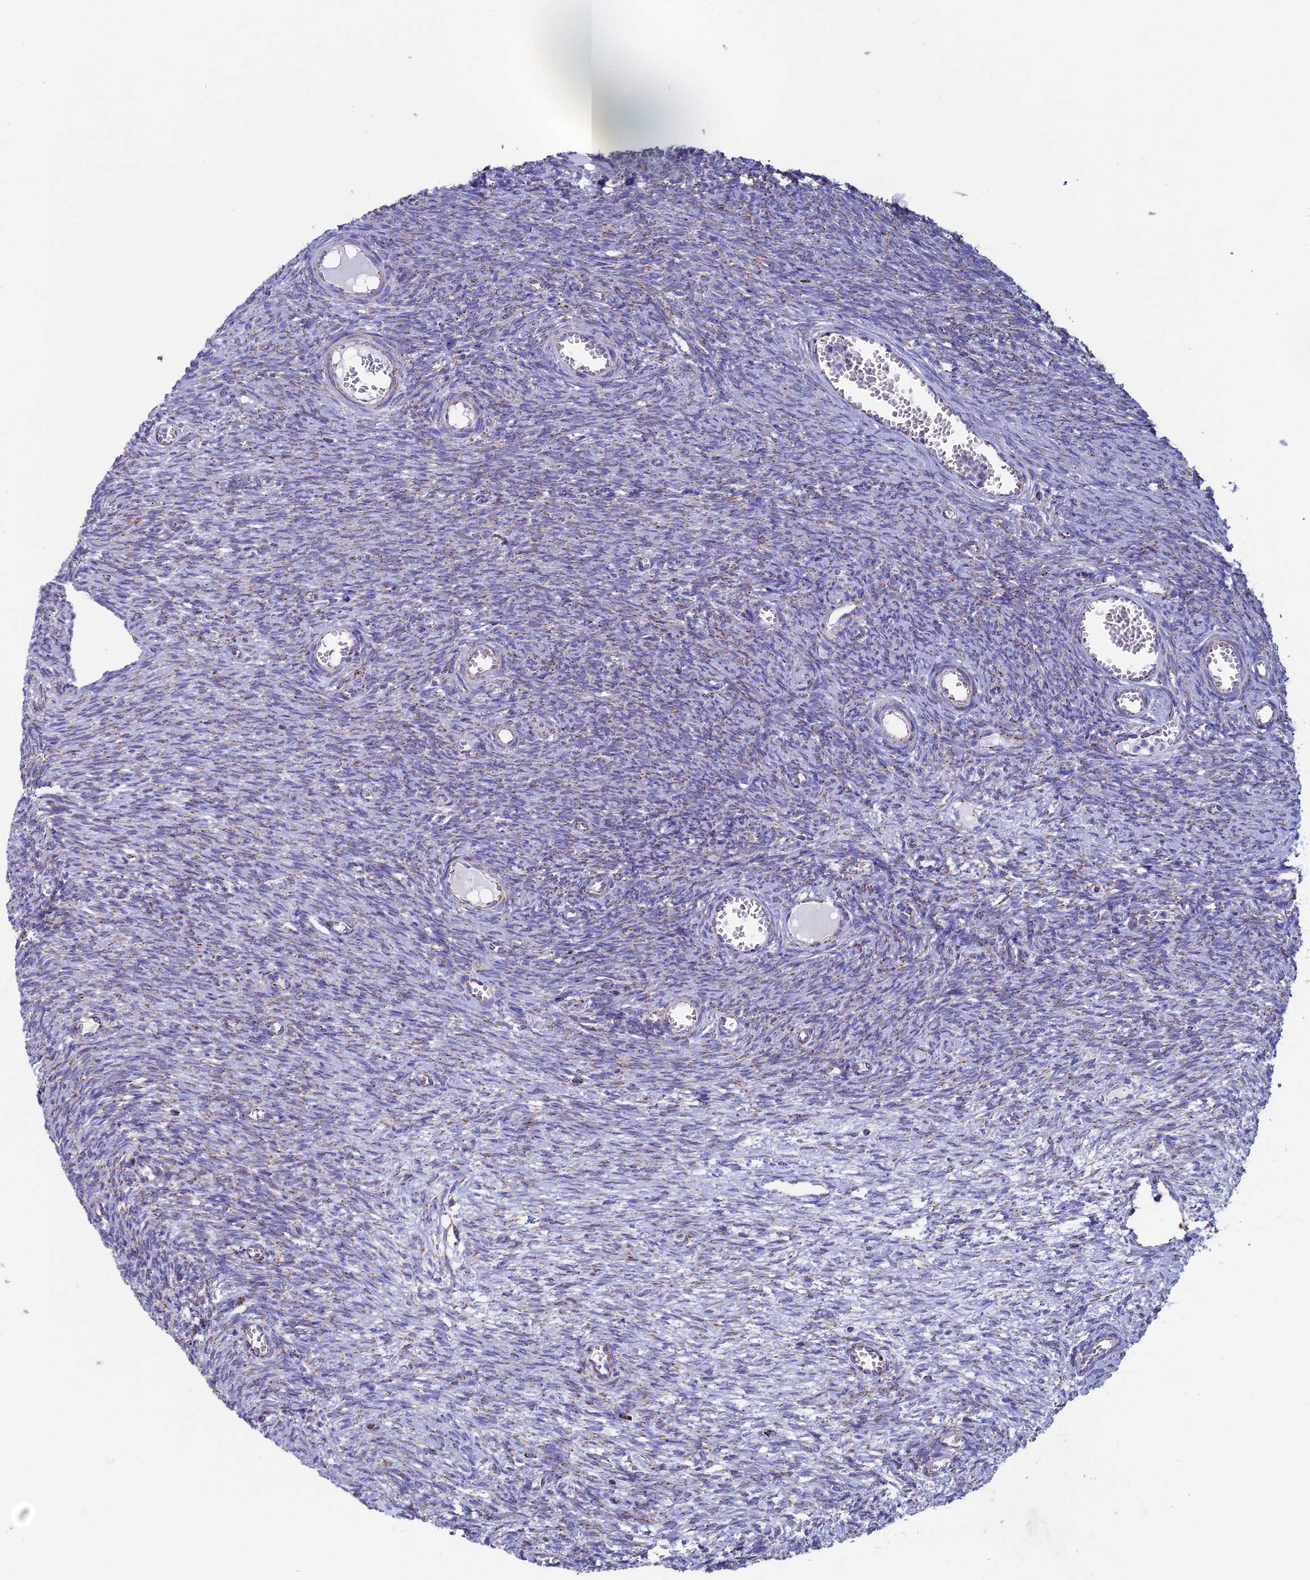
{"staining": {"intensity": "weak", "quantity": "25%-75%", "location": "cytoplasmic/membranous"}, "tissue": "ovary", "cell_type": "Ovarian stroma cells", "image_type": "normal", "snomed": [{"axis": "morphology", "description": "Normal tissue, NOS"}, {"axis": "topography", "description": "Ovary"}], "caption": "DAB immunohistochemical staining of benign ovary demonstrates weak cytoplasmic/membranous protein staining in about 25%-75% of ovarian stroma cells. The staining was performed using DAB, with brown indicating positive protein expression. Nuclei are stained blue with hematoxylin.", "gene": "UQCRFS1", "patient": {"sex": "female", "age": 44}}